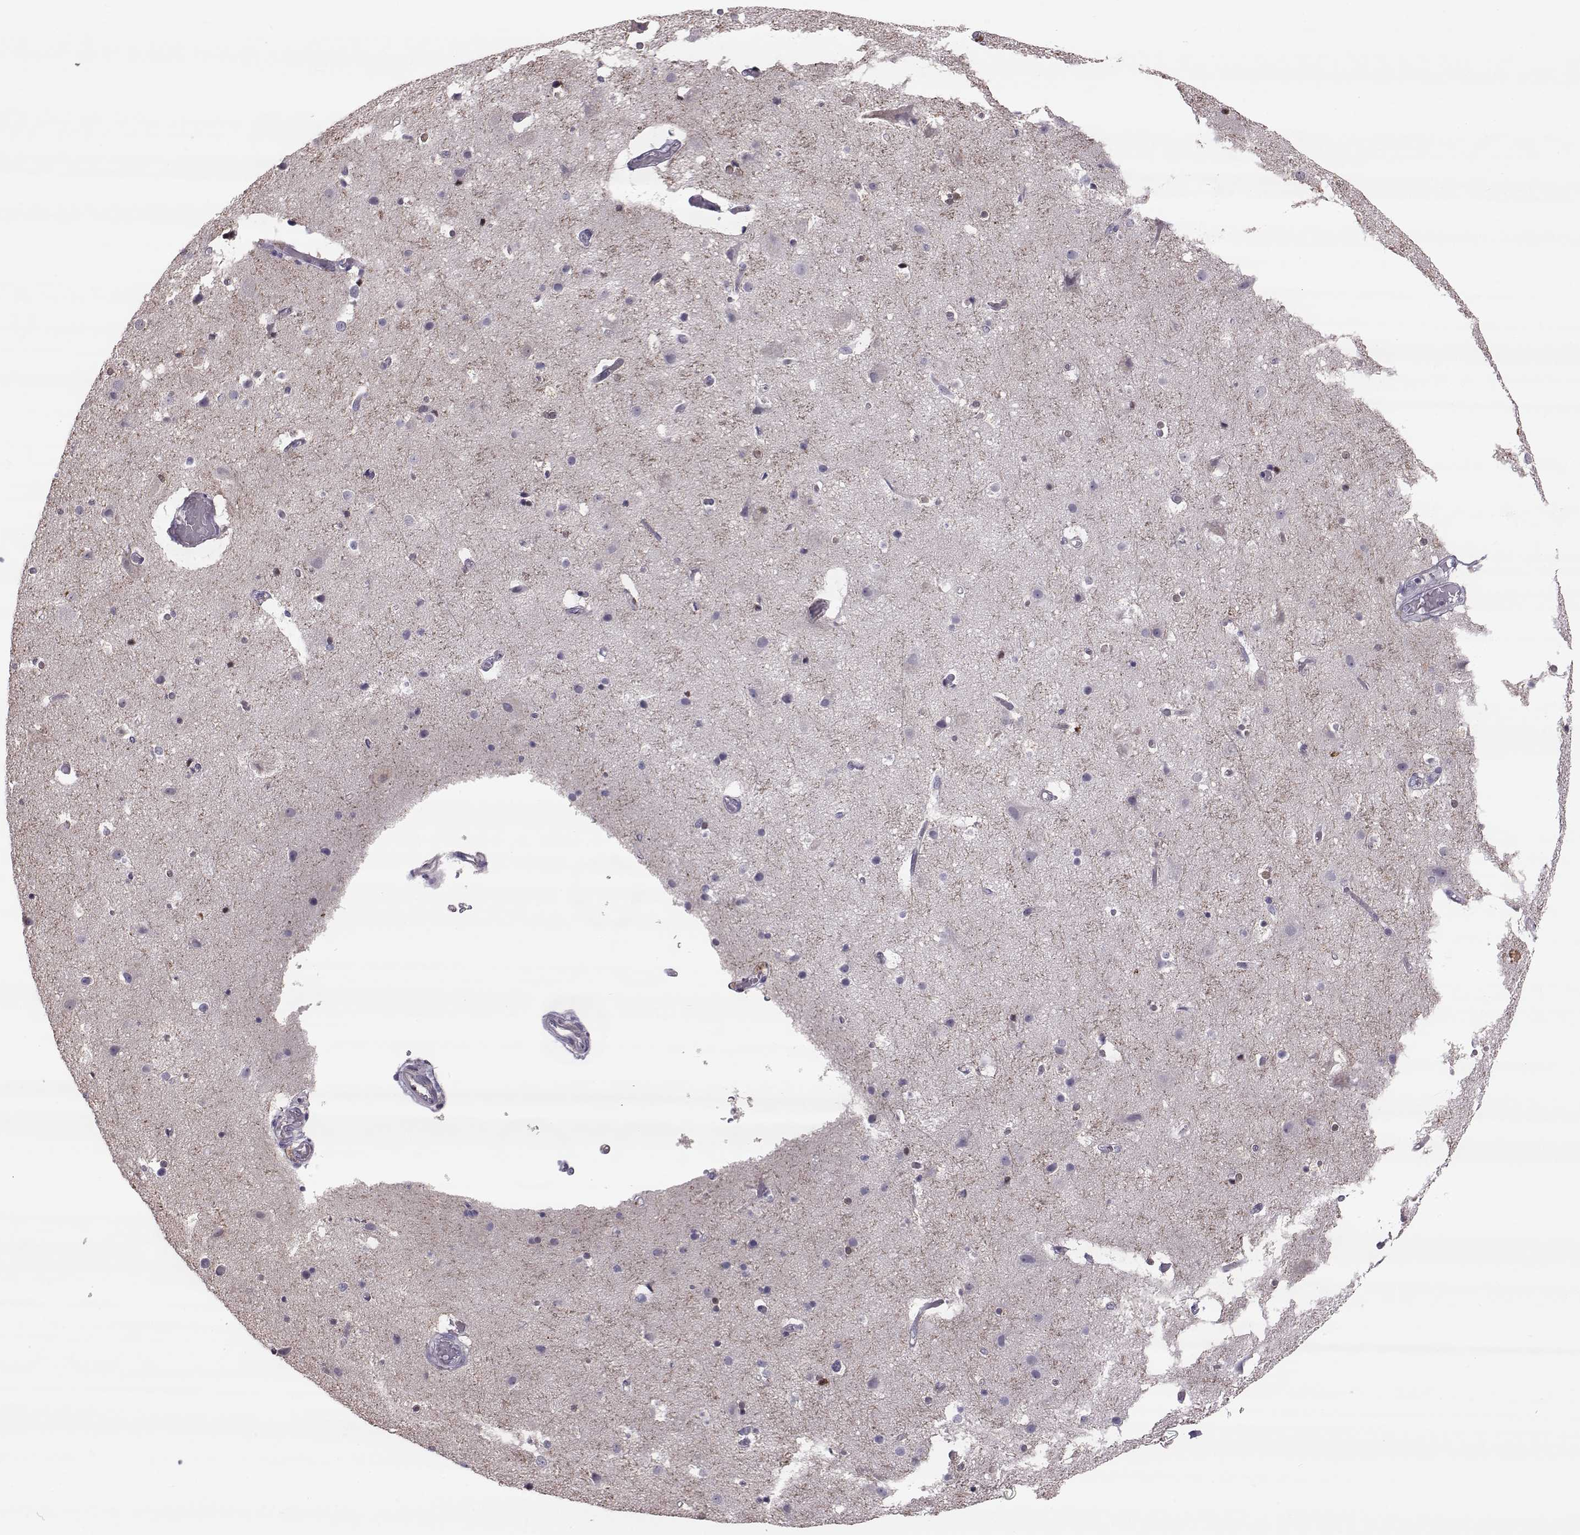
{"staining": {"intensity": "negative", "quantity": "none", "location": "none"}, "tissue": "cerebral cortex", "cell_type": "Endothelial cells", "image_type": "normal", "snomed": [{"axis": "morphology", "description": "Normal tissue, NOS"}, {"axis": "topography", "description": "Cerebral cortex"}], "caption": "Histopathology image shows no significant protein staining in endothelial cells of unremarkable cerebral cortex. (DAB immunohistochemistry, high magnification).", "gene": "ADGRG5", "patient": {"sex": "female", "age": 52}}